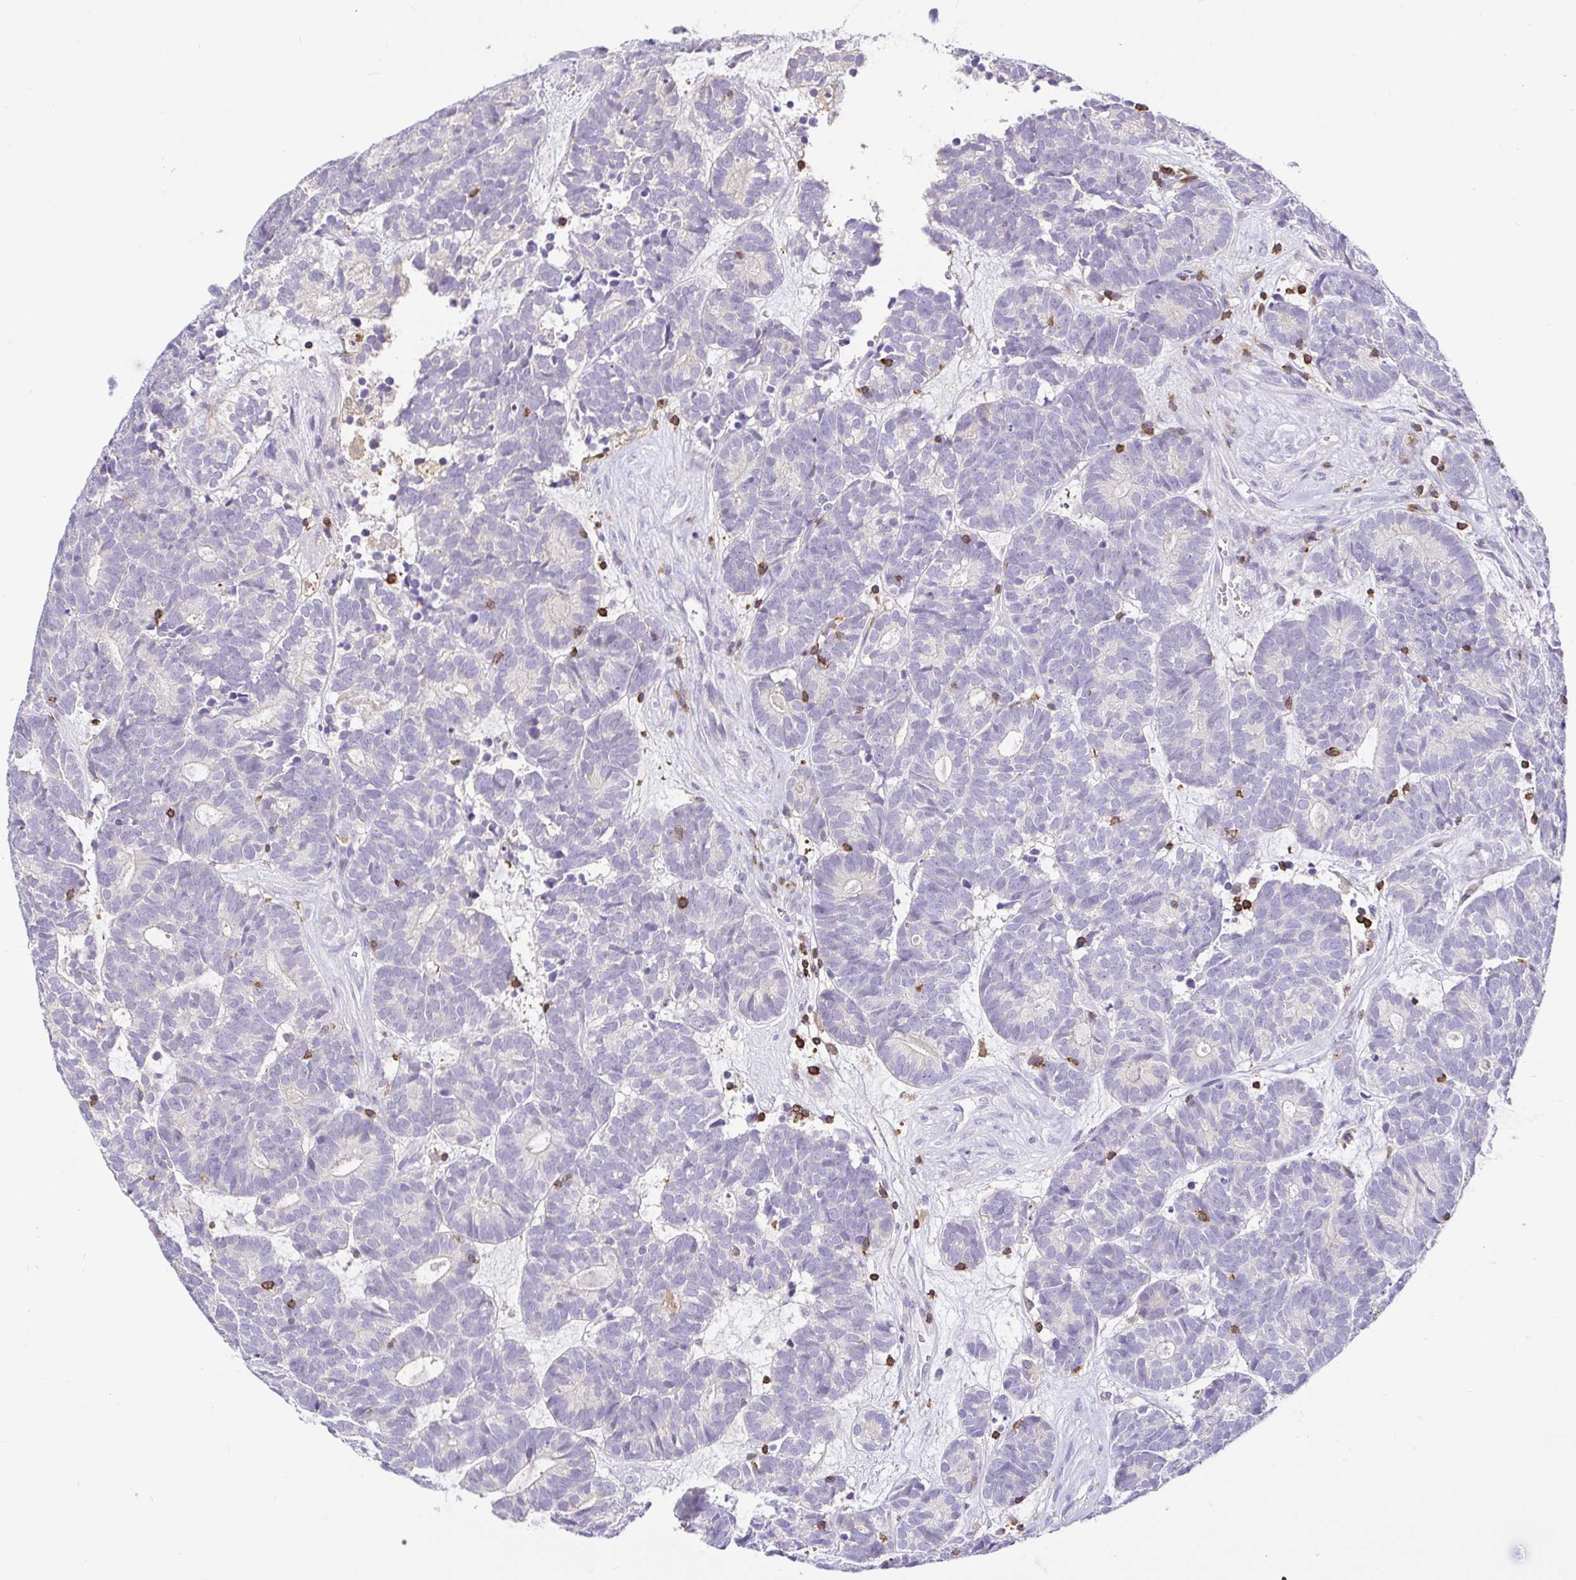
{"staining": {"intensity": "negative", "quantity": "none", "location": "none"}, "tissue": "head and neck cancer", "cell_type": "Tumor cells", "image_type": "cancer", "snomed": [{"axis": "morphology", "description": "Adenocarcinoma, NOS"}, {"axis": "topography", "description": "Head-Neck"}], "caption": "Immunohistochemical staining of human head and neck cancer (adenocarcinoma) demonstrates no significant expression in tumor cells.", "gene": "SKAP1", "patient": {"sex": "female", "age": 81}}